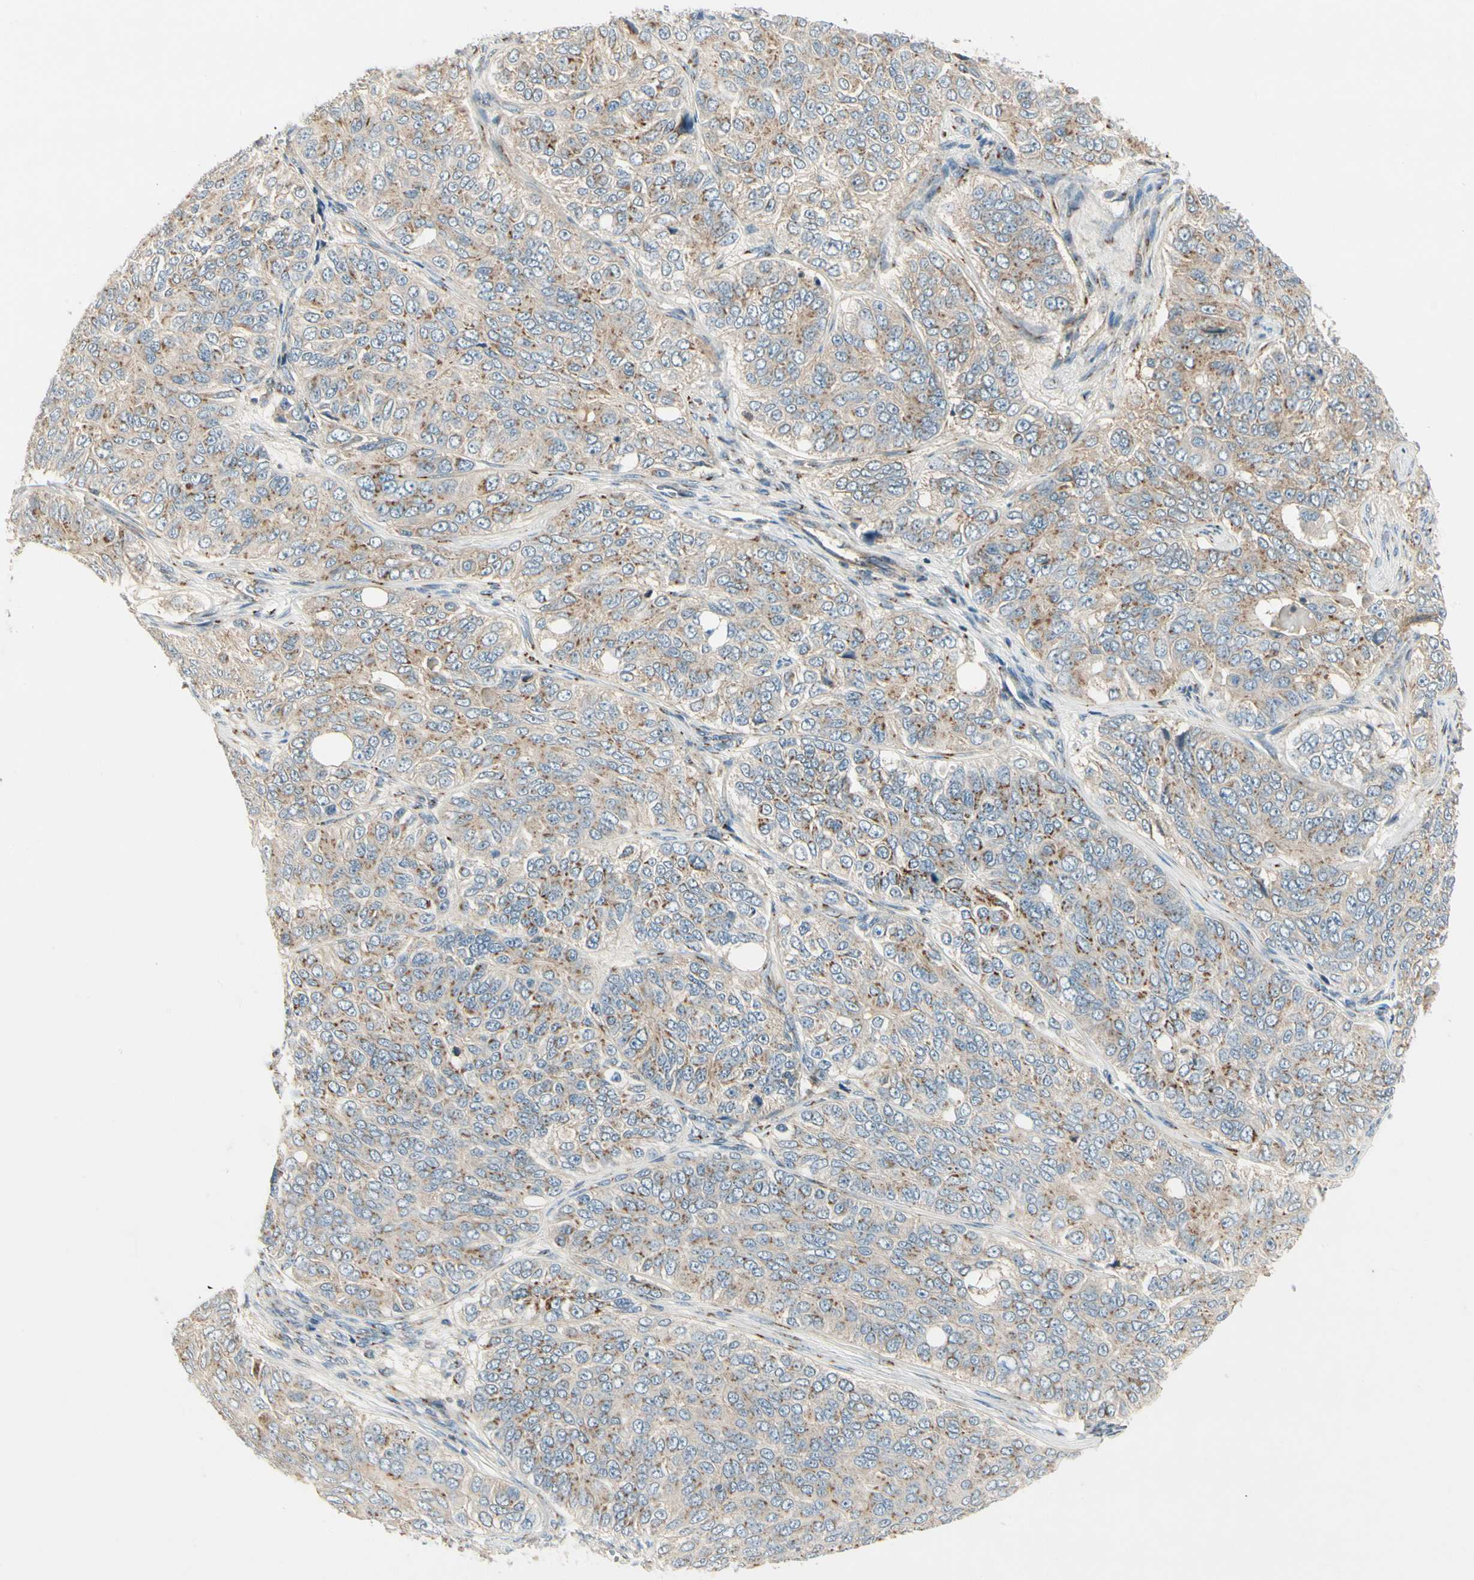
{"staining": {"intensity": "moderate", "quantity": ">75%", "location": "cytoplasmic/membranous"}, "tissue": "ovarian cancer", "cell_type": "Tumor cells", "image_type": "cancer", "snomed": [{"axis": "morphology", "description": "Carcinoma, endometroid"}, {"axis": "topography", "description": "Ovary"}], "caption": "Immunohistochemical staining of human ovarian endometroid carcinoma shows medium levels of moderate cytoplasmic/membranous protein positivity in approximately >75% of tumor cells.", "gene": "ABCA3", "patient": {"sex": "female", "age": 51}}